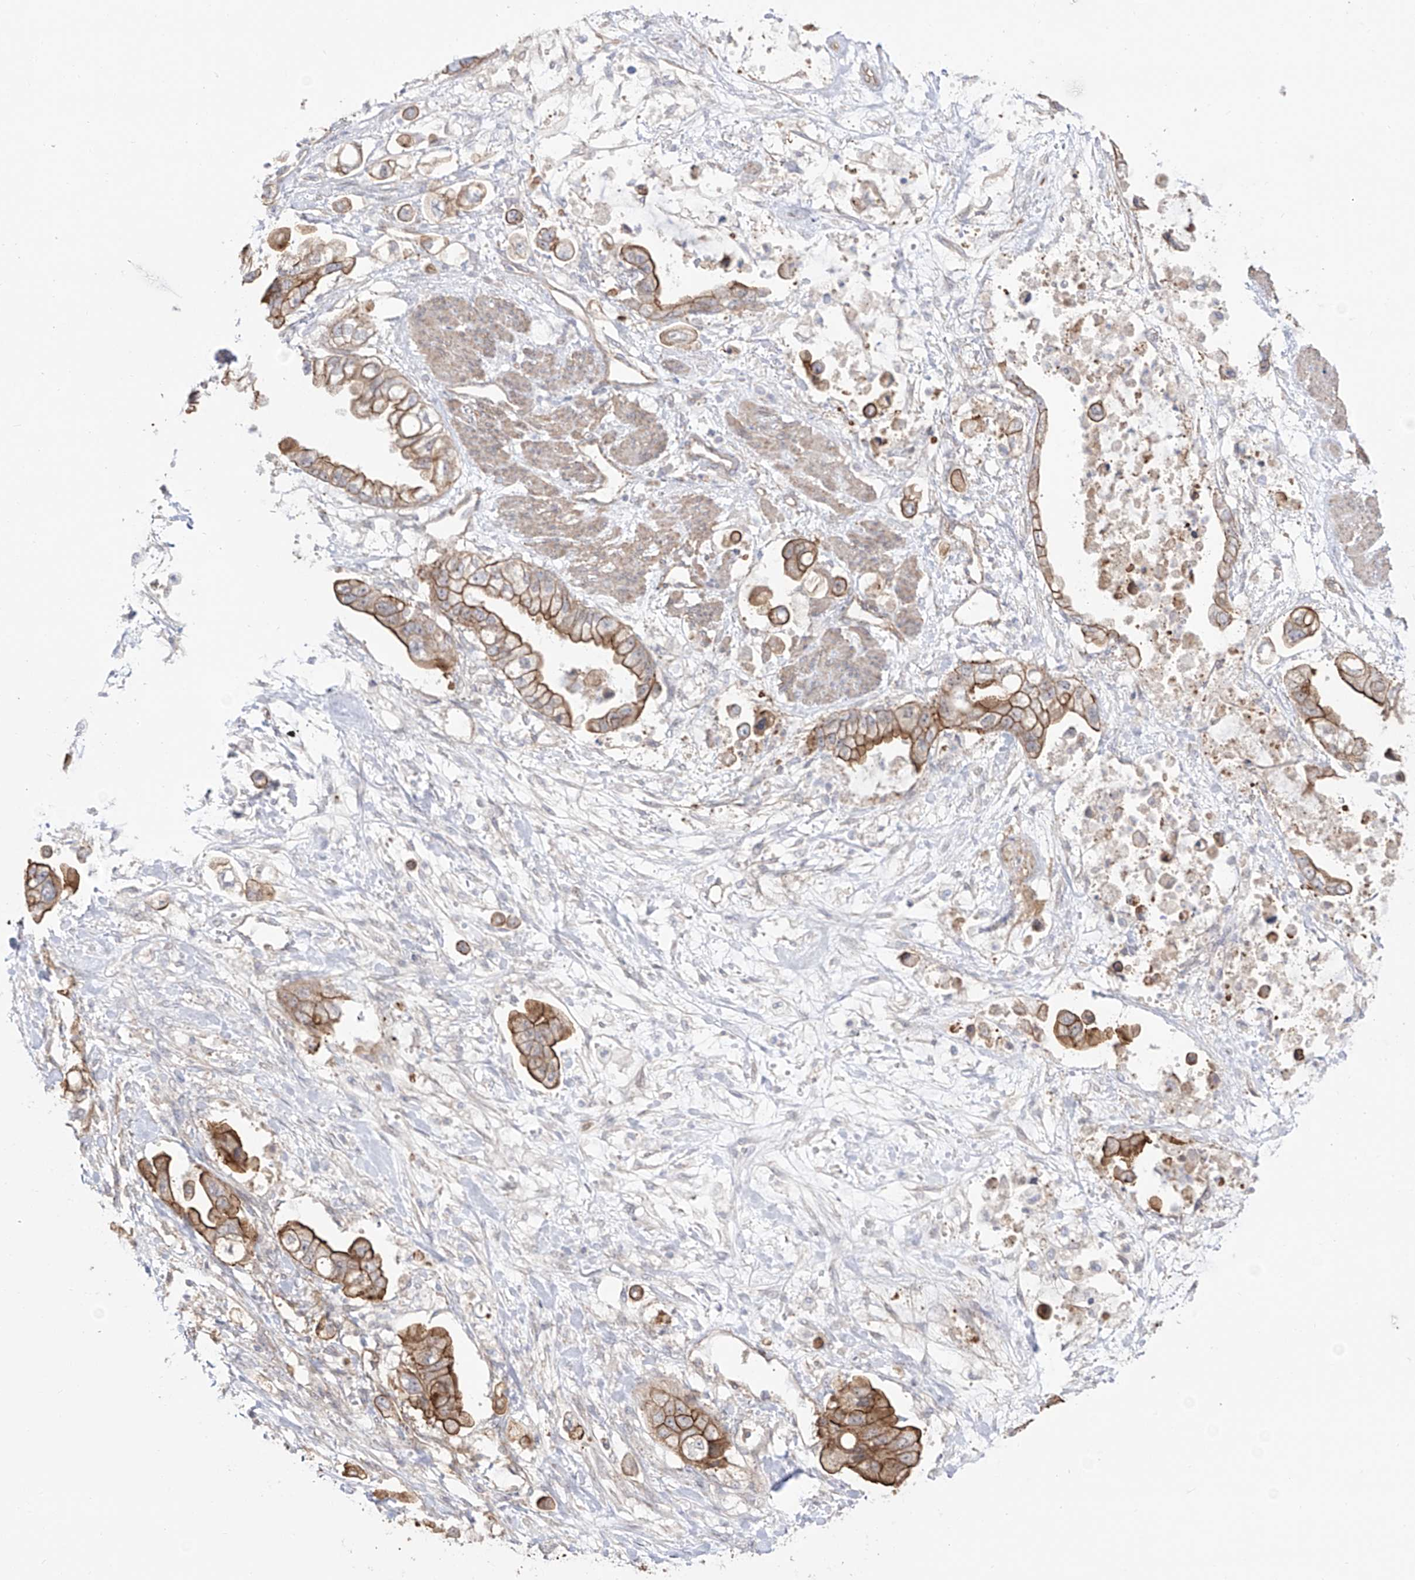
{"staining": {"intensity": "moderate", "quantity": ">75%", "location": "cytoplasmic/membranous"}, "tissue": "stomach cancer", "cell_type": "Tumor cells", "image_type": "cancer", "snomed": [{"axis": "morphology", "description": "Adenocarcinoma, NOS"}, {"axis": "topography", "description": "Stomach"}], "caption": "Adenocarcinoma (stomach) stained with DAB (3,3'-diaminobenzidine) immunohistochemistry shows medium levels of moderate cytoplasmic/membranous staining in about >75% of tumor cells.", "gene": "ZNF180", "patient": {"sex": "male", "age": 62}}